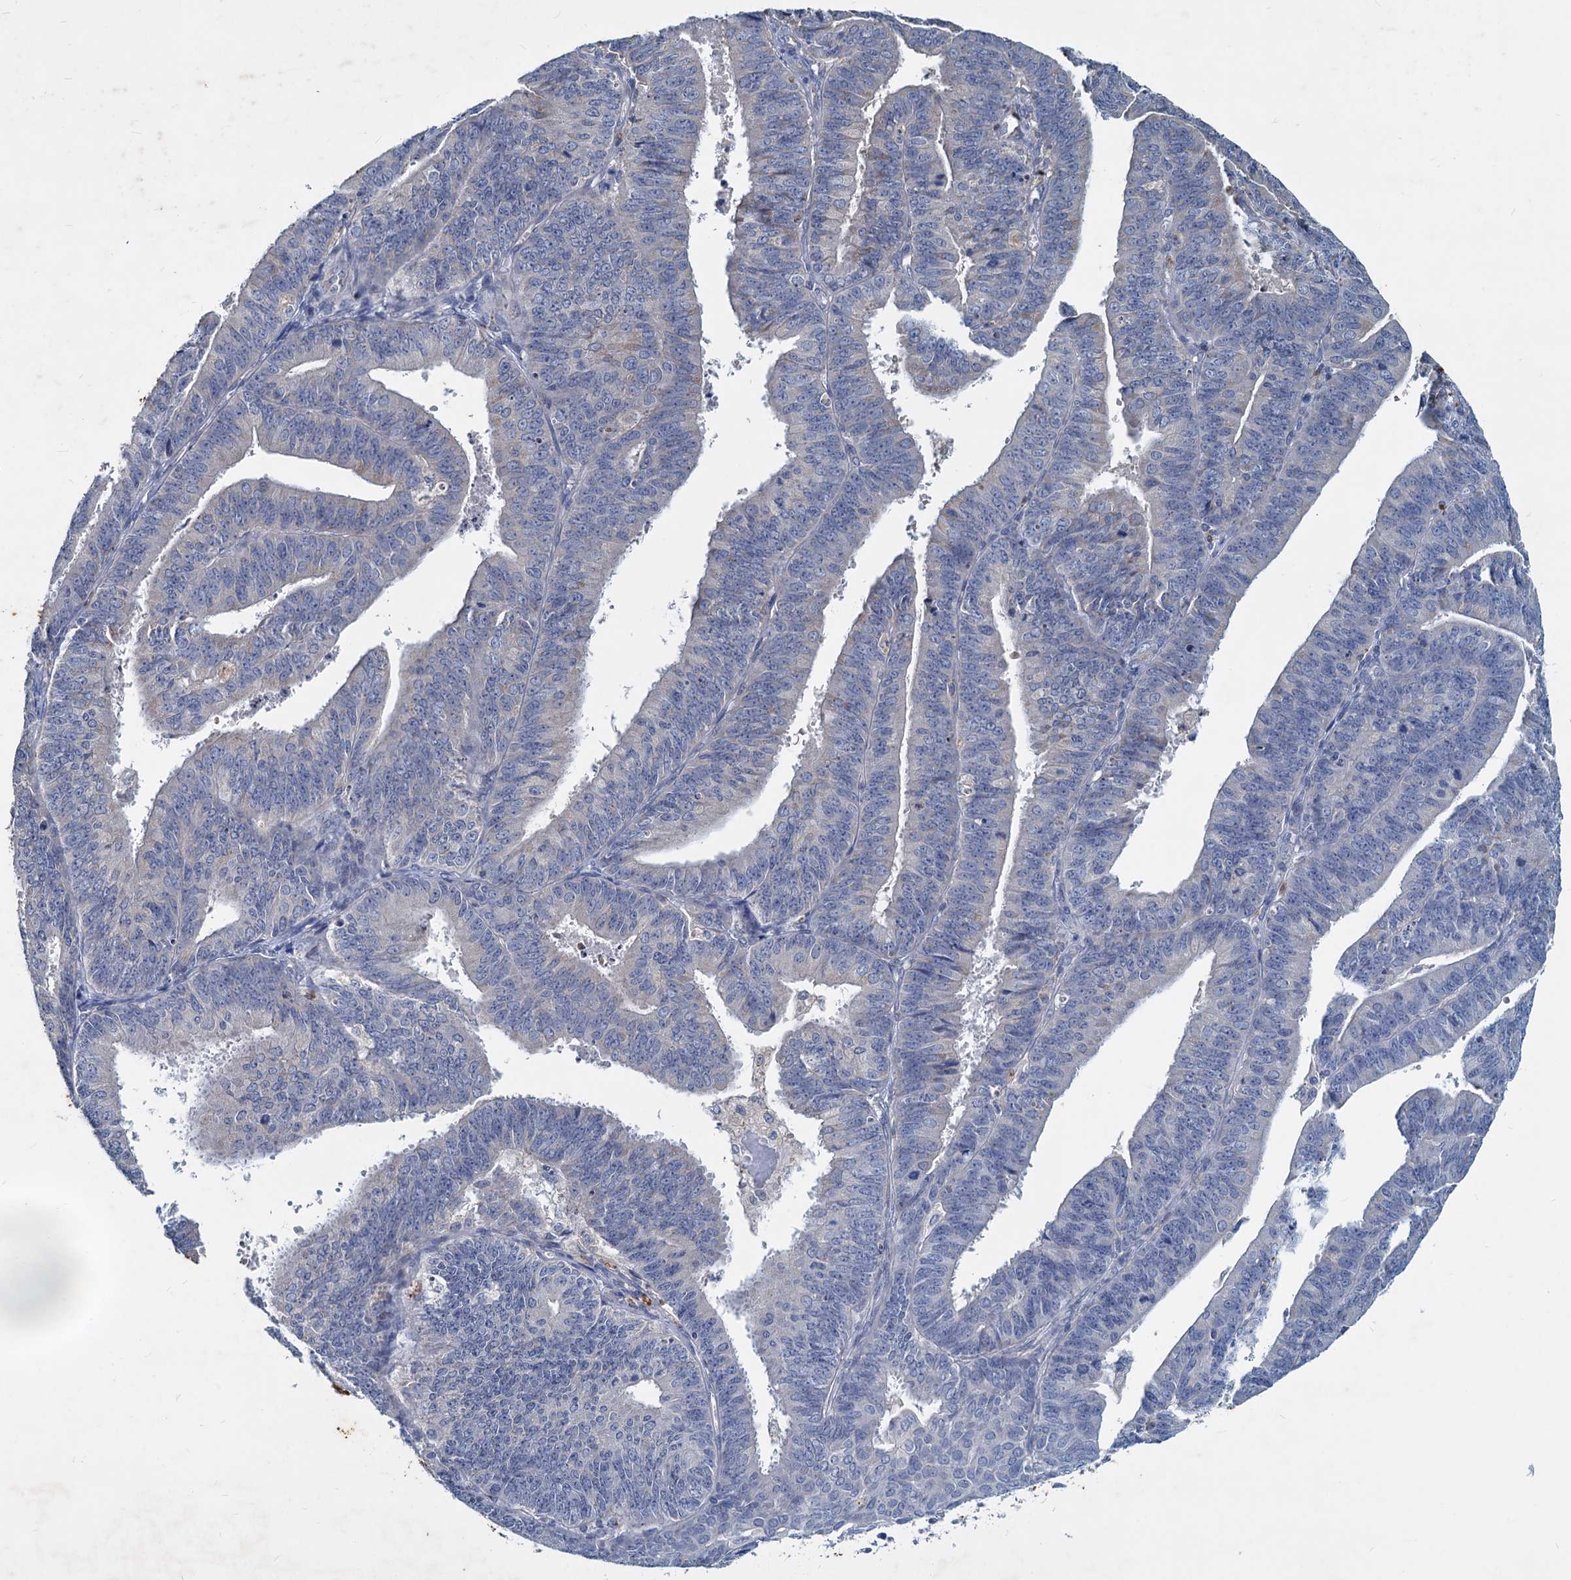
{"staining": {"intensity": "negative", "quantity": "none", "location": "none"}, "tissue": "endometrial cancer", "cell_type": "Tumor cells", "image_type": "cancer", "snomed": [{"axis": "morphology", "description": "Adenocarcinoma, NOS"}, {"axis": "topography", "description": "Endometrium"}], "caption": "An image of human adenocarcinoma (endometrial) is negative for staining in tumor cells. (DAB IHC visualized using brightfield microscopy, high magnification).", "gene": "SLC2A7", "patient": {"sex": "female", "age": 73}}